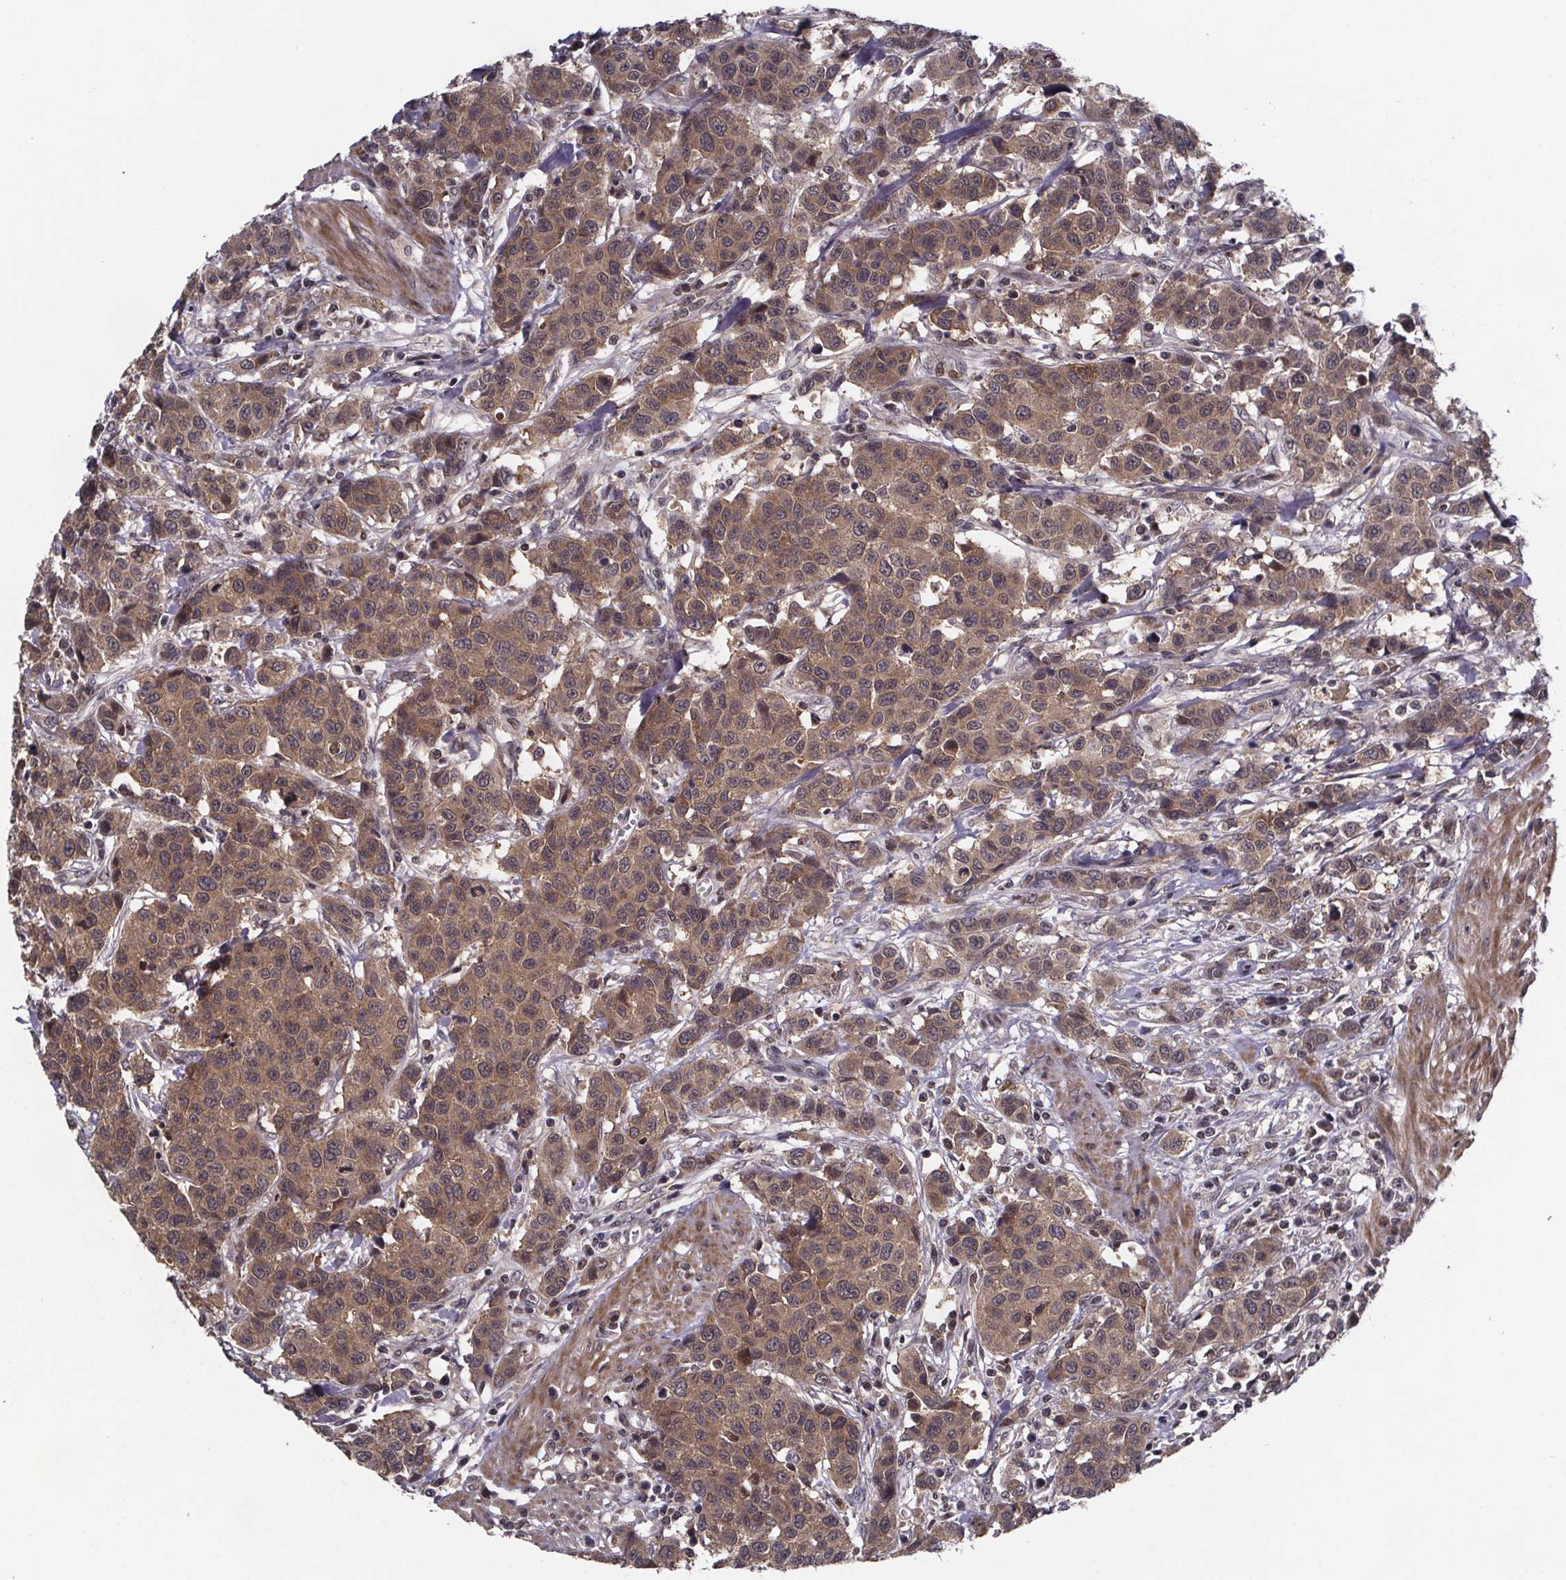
{"staining": {"intensity": "weak", "quantity": ">75%", "location": "cytoplasmic/membranous"}, "tissue": "urothelial cancer", "cell_type": "Tumor cells", "image_type": "cancer", "snomed": [{"axis": "morphology", "description": "Urothelial carcinoma, High grade"}, {"axis": "topography", "description": "Urinary bladder"}], "caption": "A histopathology image of high-grade urothelial carcinoma stained for a protein demonstrates weak cytoplasmic/membranous brown staining in tumor cells.", "gene": "FN3KRP", "patient": {"sex": "female", "age": 58}}